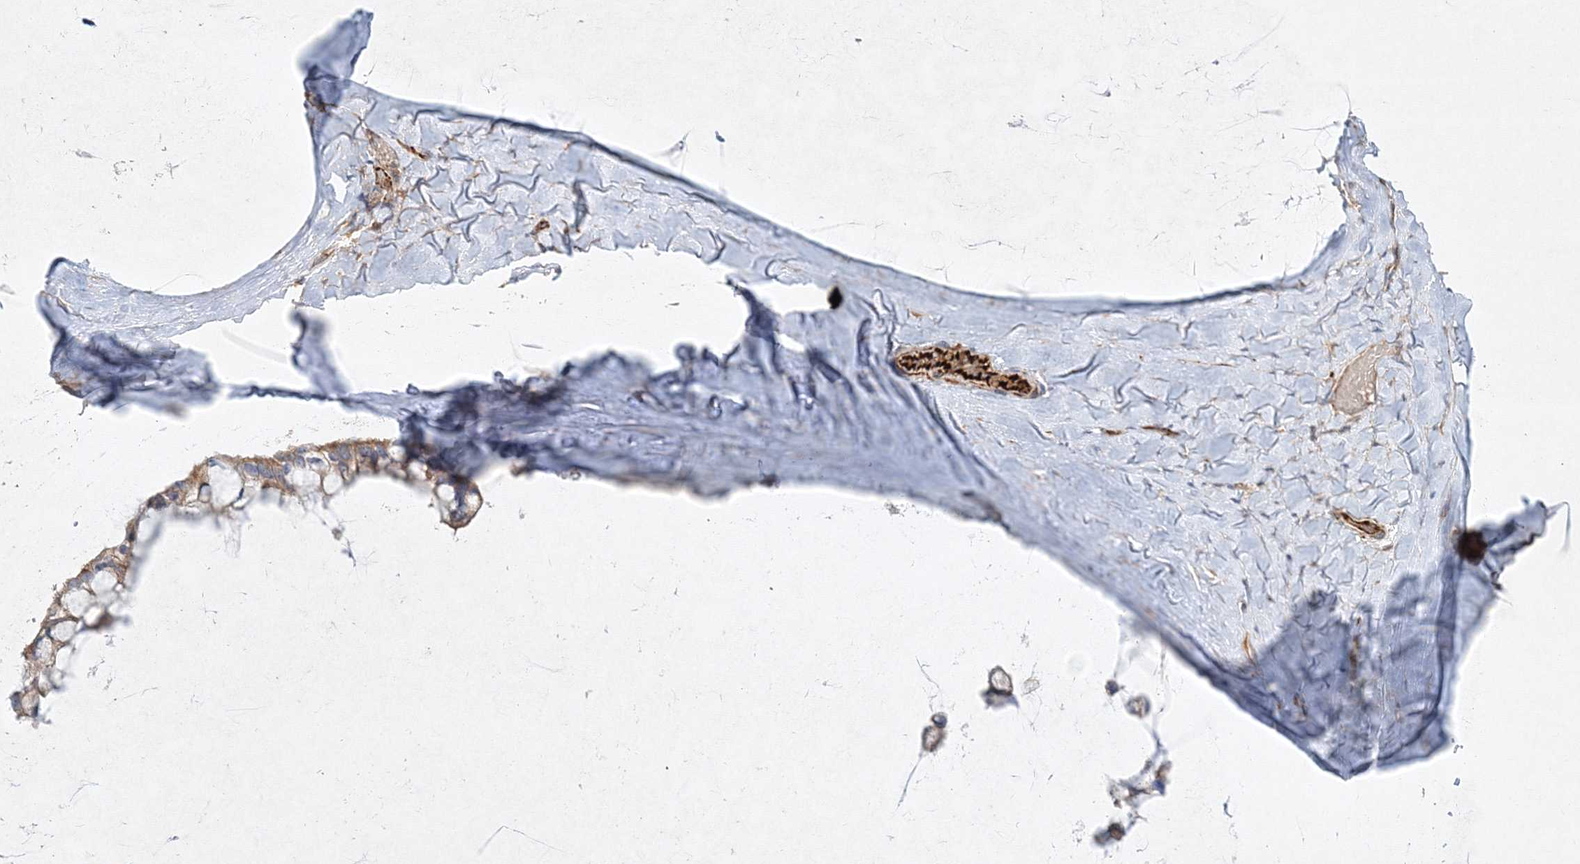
{"staining": {"intensity": "moderate", "quantity": "<25%", "location": "cytoplasmic/membranous"}, "tissue": "ovarian cancer", "cell_type": "Tumor cells", "image_type": "cancer", "snomed": [{"axis": "morphology", "description": "Cystadenocarcinoma, mucinous, NOS"}, {"axis": "topography", "description": "Ovary"}], "caption": "The photomicrograph demonstrates a brown stain indicating the presence of a protein in the cytoplasmic/membranous of tumor cells in mucinous cystadenocarcinoma (ovarian).", "gene": "WDR37", "patient": {"sex": "female", "age": 39}}